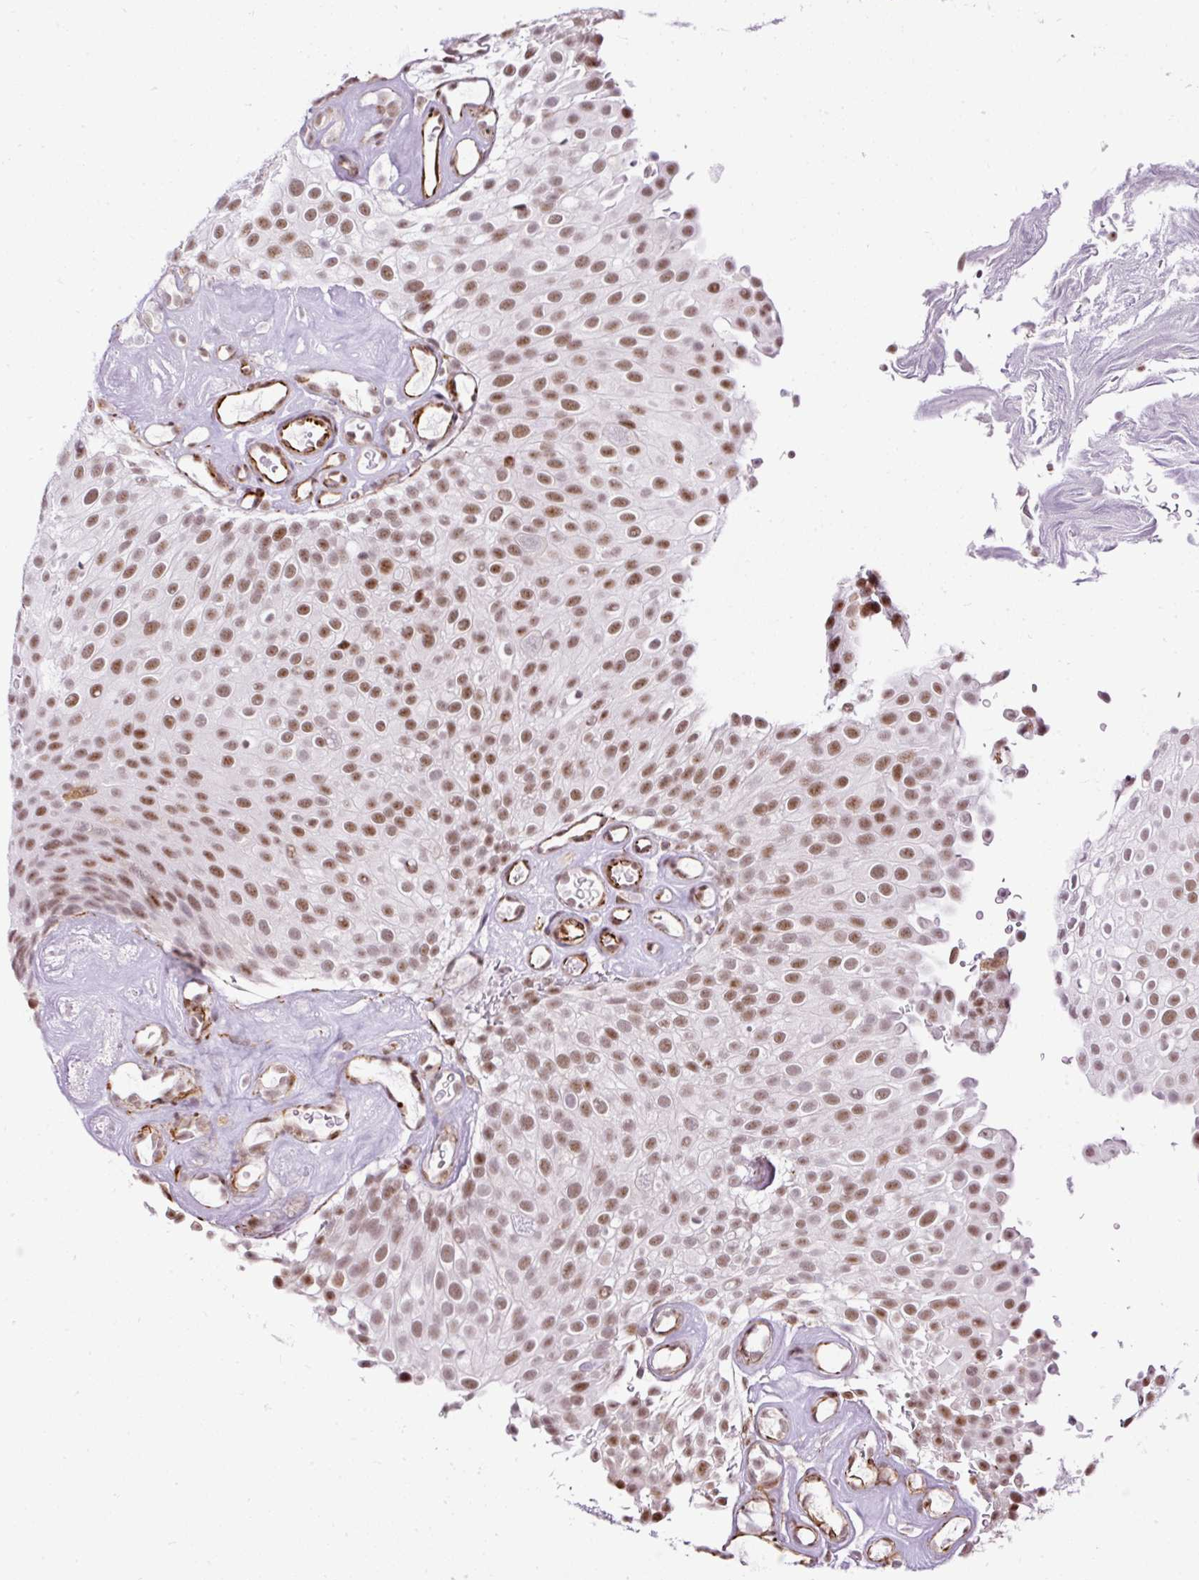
{"staining": {"intensity": "moderate", "quantity": ">75%", "location": "nuclear"}, "tissue": "urothelial cancer", "cell_type": "Tumor cells", "image_type": "cancer", "snomed": [{"axis": "morphology", "description": "Urothelial carcinoma, Low grade"}, {"axis": "topography", "description": "Urinary bladder"}], "caption": "Immunohistochemistry (IHC) image of neoplastic tissue: human low-grade urothelial carcinoma stained using immunohistochemistry (IHC) shows medium levels of moderate protein expression localized specifically in the nuclear of tumor cells, appearing as a nuclear brown color.", "gene": "LUC7L2", "patient": {"sex": "male", "age": 78}}